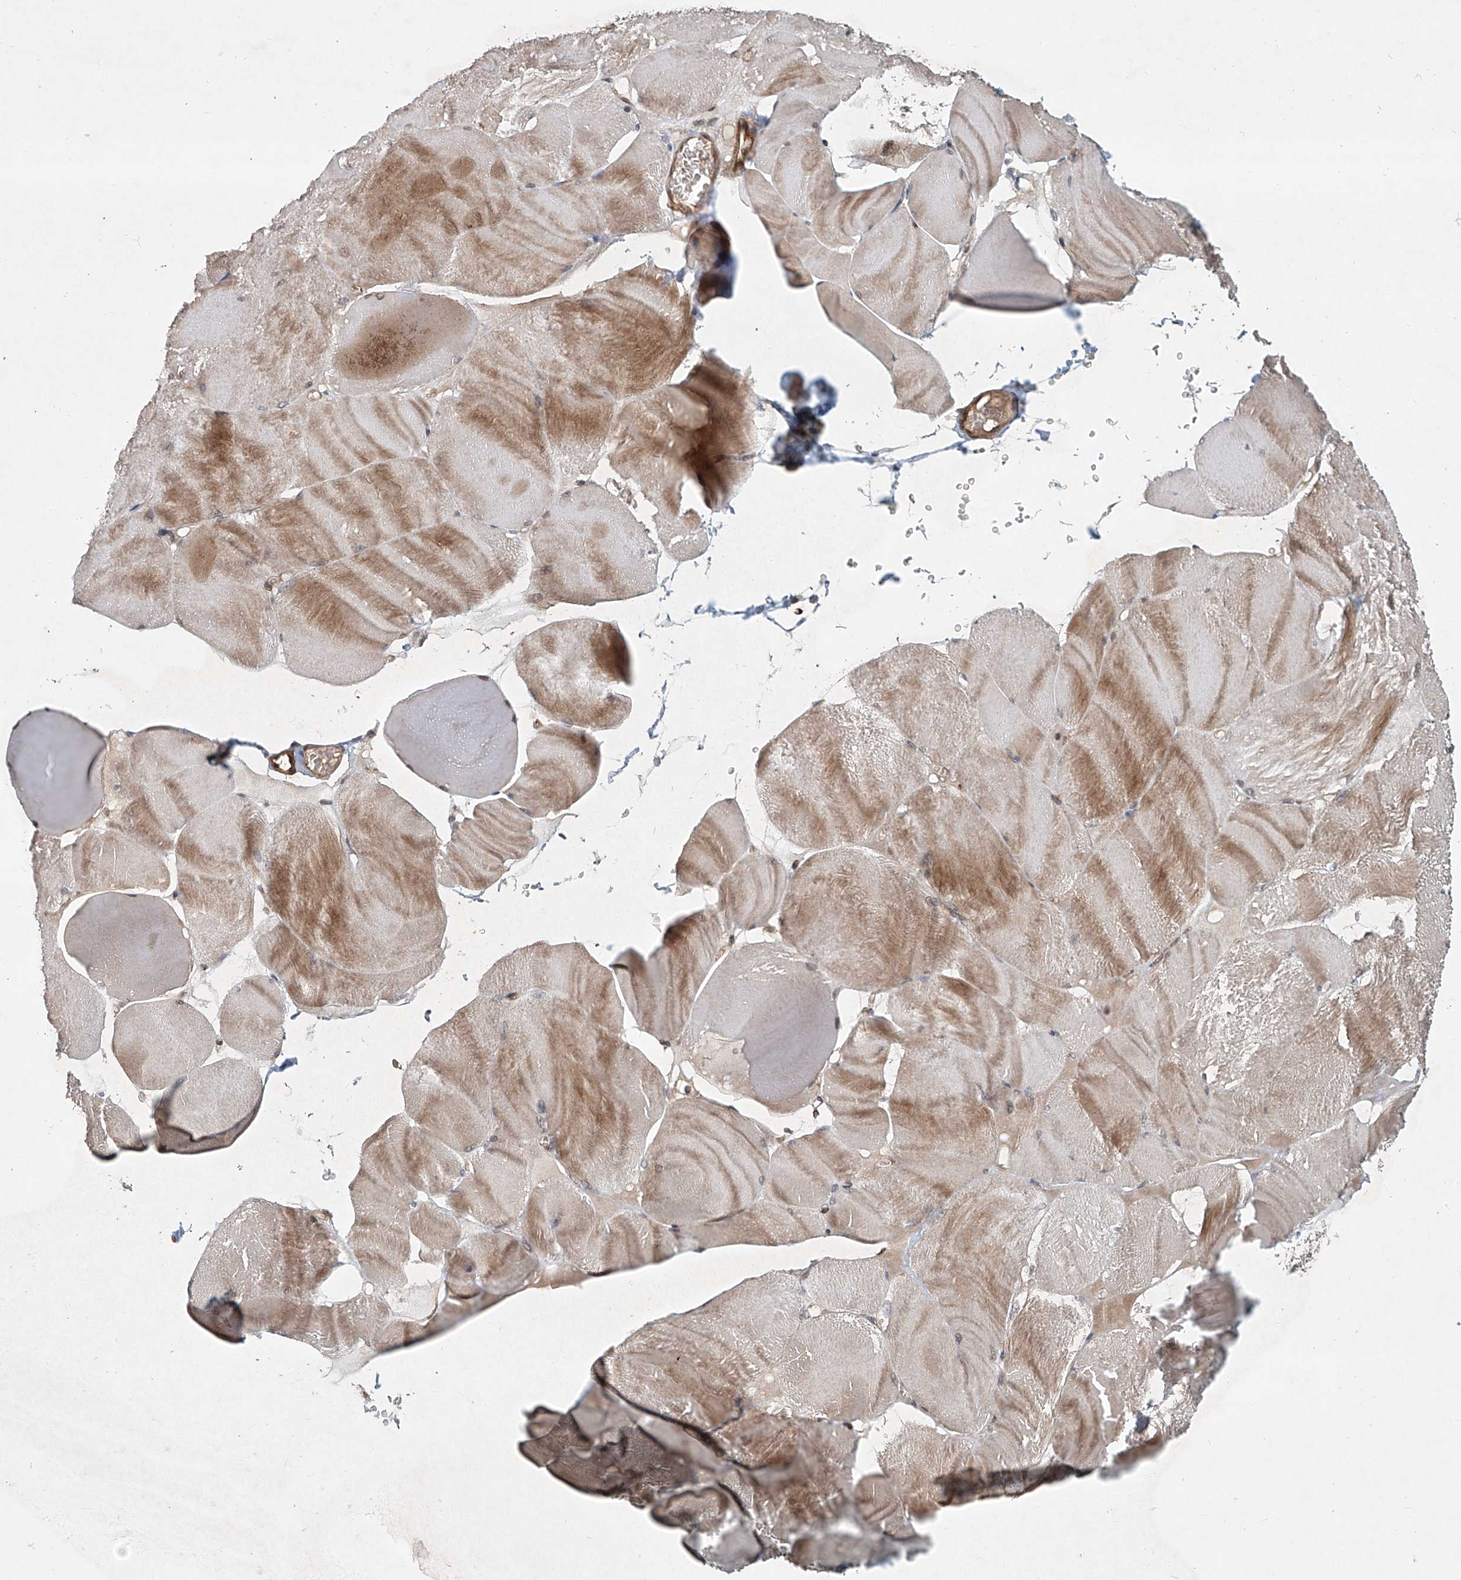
{"staining": {"intensity": "moderate", "quantity": "25%-75%", "location": "cytoplasmic/membranous"}, "tissue": "skeletal muscle", "cell_type": "Myocytes", "image_type": "normal", "snomed": [{"axis": "morphology", "description": "Normal tissue, NOS"}, {"axis": "morphology", "description": "Basal cell carcinoma"}, {"axis": "topography", "description": "Skeletal muscle"}], "caption": "There is medium levels of moderate cytoplasmic/membranous staining in myocytes of unremarkable skeletal muscle, as demonstrated by immunohistochemical staining (brown color).", "gene": "SASH1", "patient": {"sex": "female", "age": 64}}